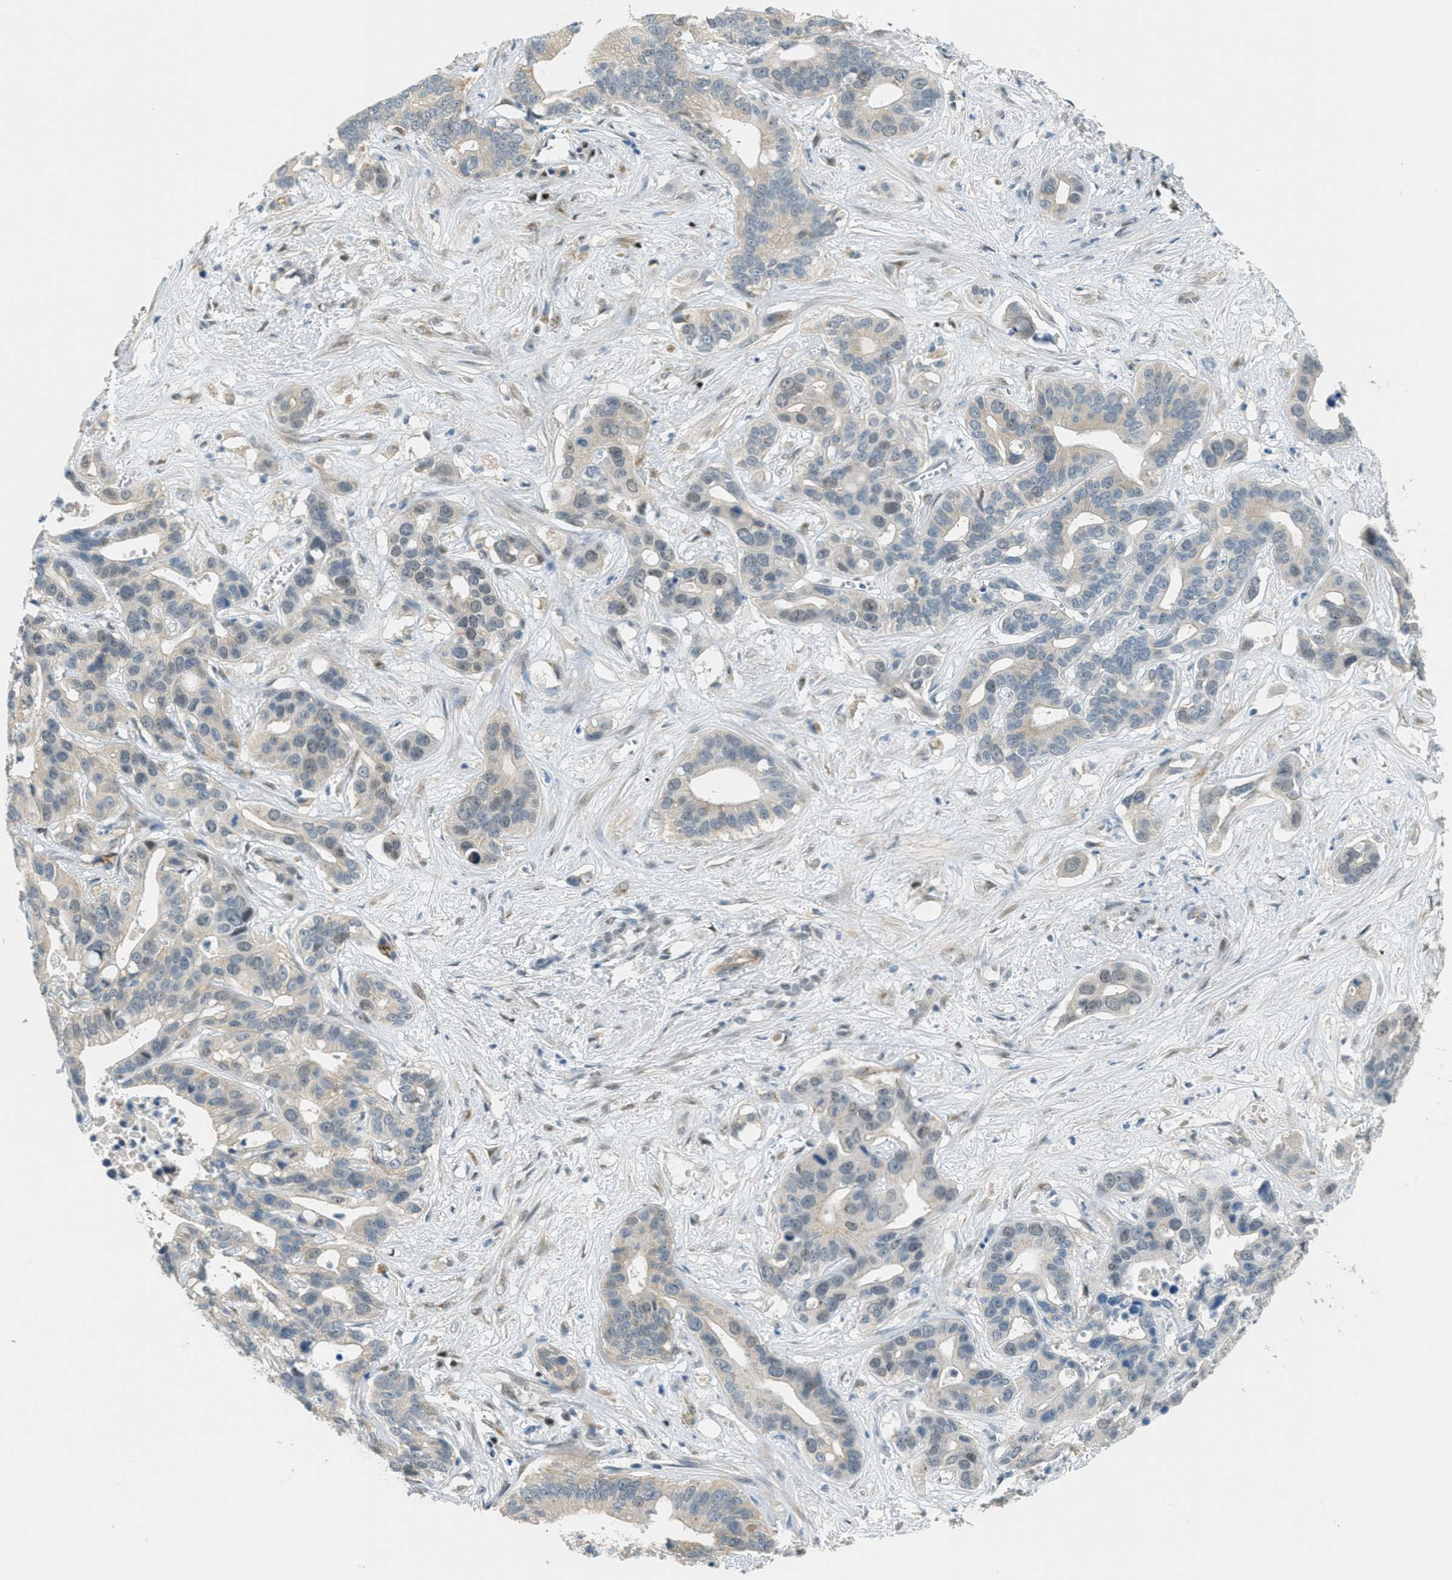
{"staining": {"intensity": "weak", "quantity": "25%-75%", "location": "cytoplasmic/membranous"}, "tissue": "liver cancer", "cell_type": "Tumor cells", "image_type": "cancer", "snomed": [{"axis": "morphology", "description": "Cholangiocarcinoma"}, {"axis": "topography", "description": "Liver"}], "caption": "This photomicrograph demonstrates liver cholangiocarcinoma stained with IHC to label a protein in brown. The cytoplasmic/membranous of tumor cells show weak positivity for the protein. Nuclei are counter-stained blue.", "gene": "TCF3", "patient": {"sex": "female", "age": 65}}